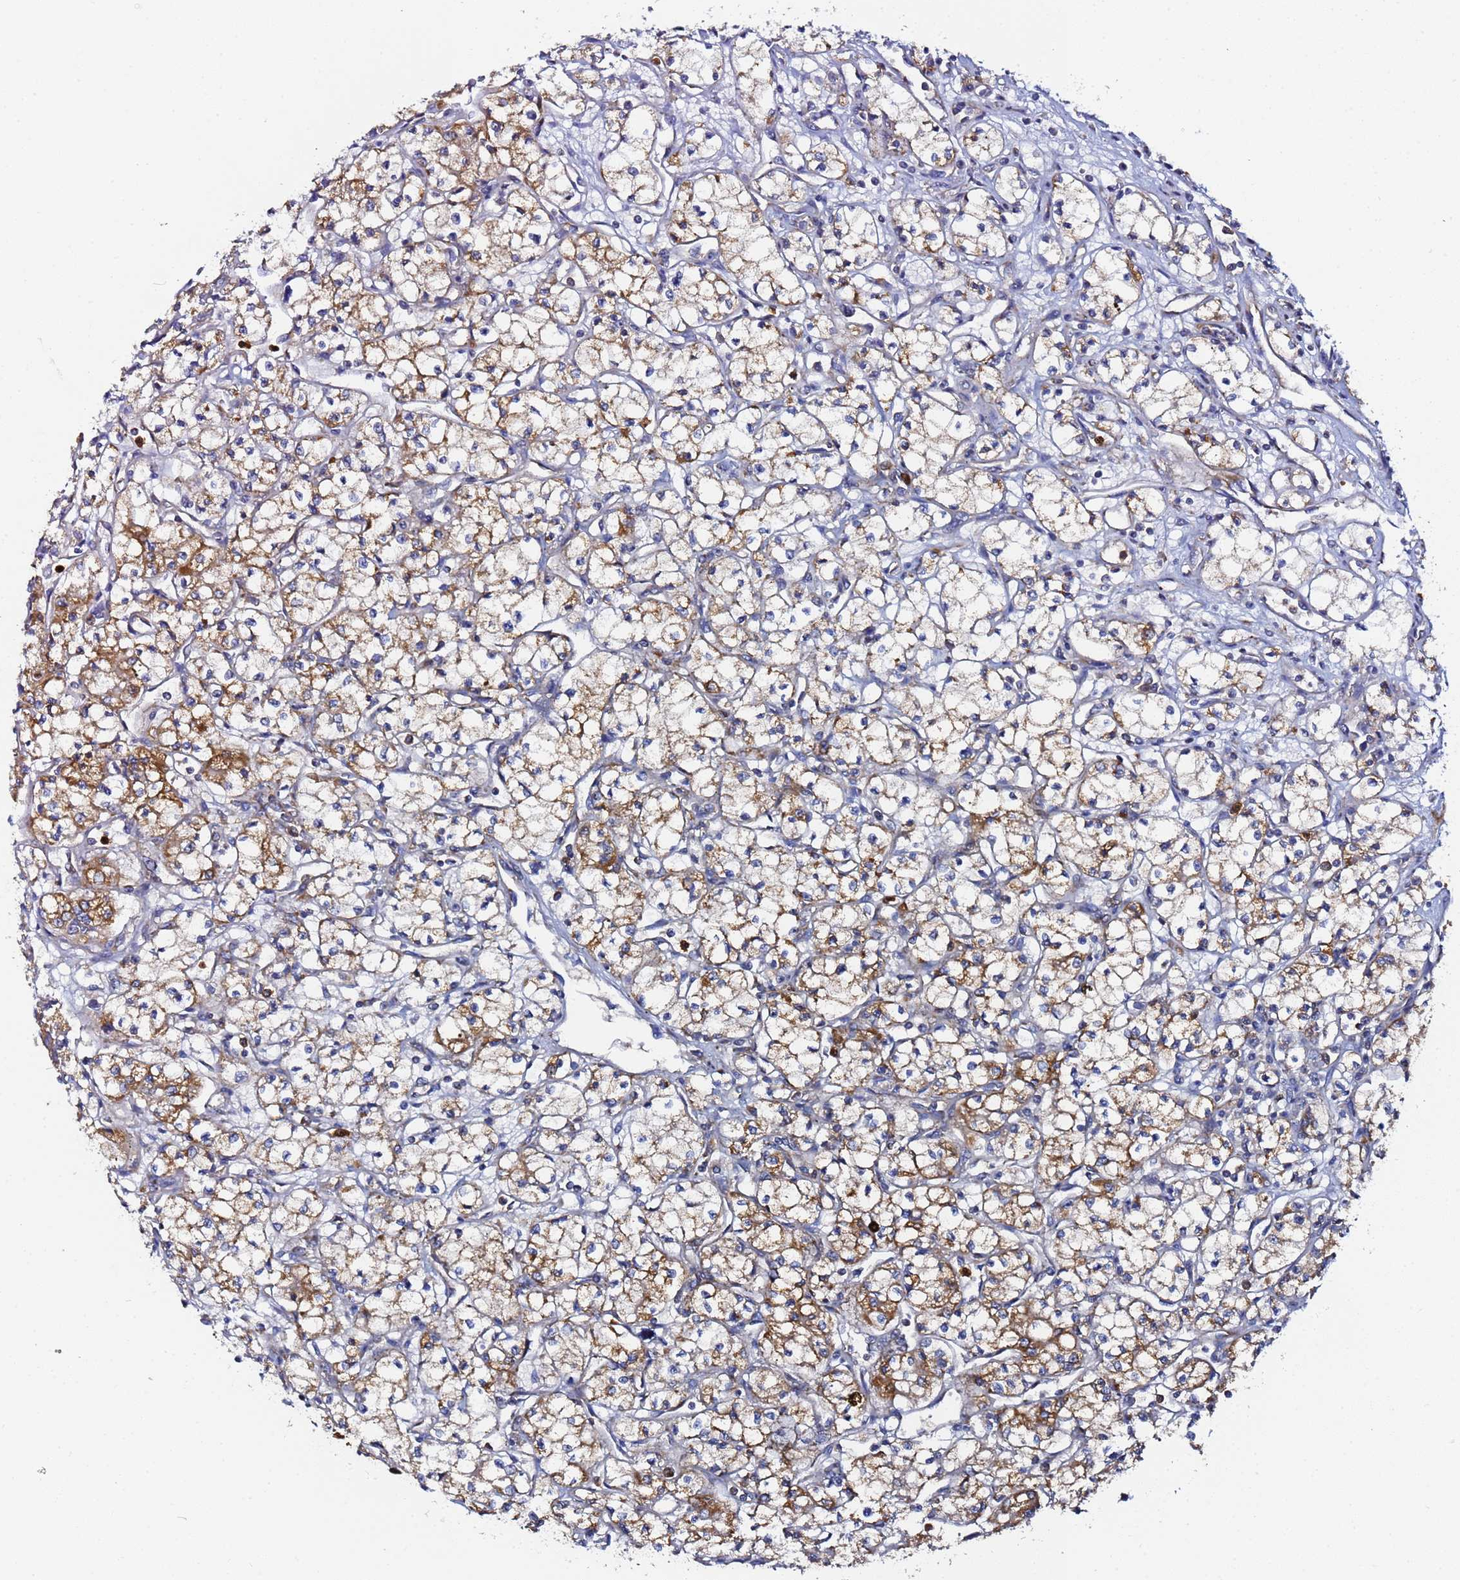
{"staining": {"intensity": "moderate", "quantity": ">75%", "location": "cytoplasmic/membranous"}, "tissue": "renal cancer", "cell_type": "Tumor cells", "image_type": "cancer", "snomed": [{"axis": "morphology", "description": "Adenocarcinoma, NOS"}, {"axis": "topography", "description": "Kidney"}], "caption": "A brown stain shows moderate cytoplasmic/membranous staining of a protein in renal cancer tumor cells.", "gene": "CCDC127", "patient": {"sex": "male", "age": 59}}